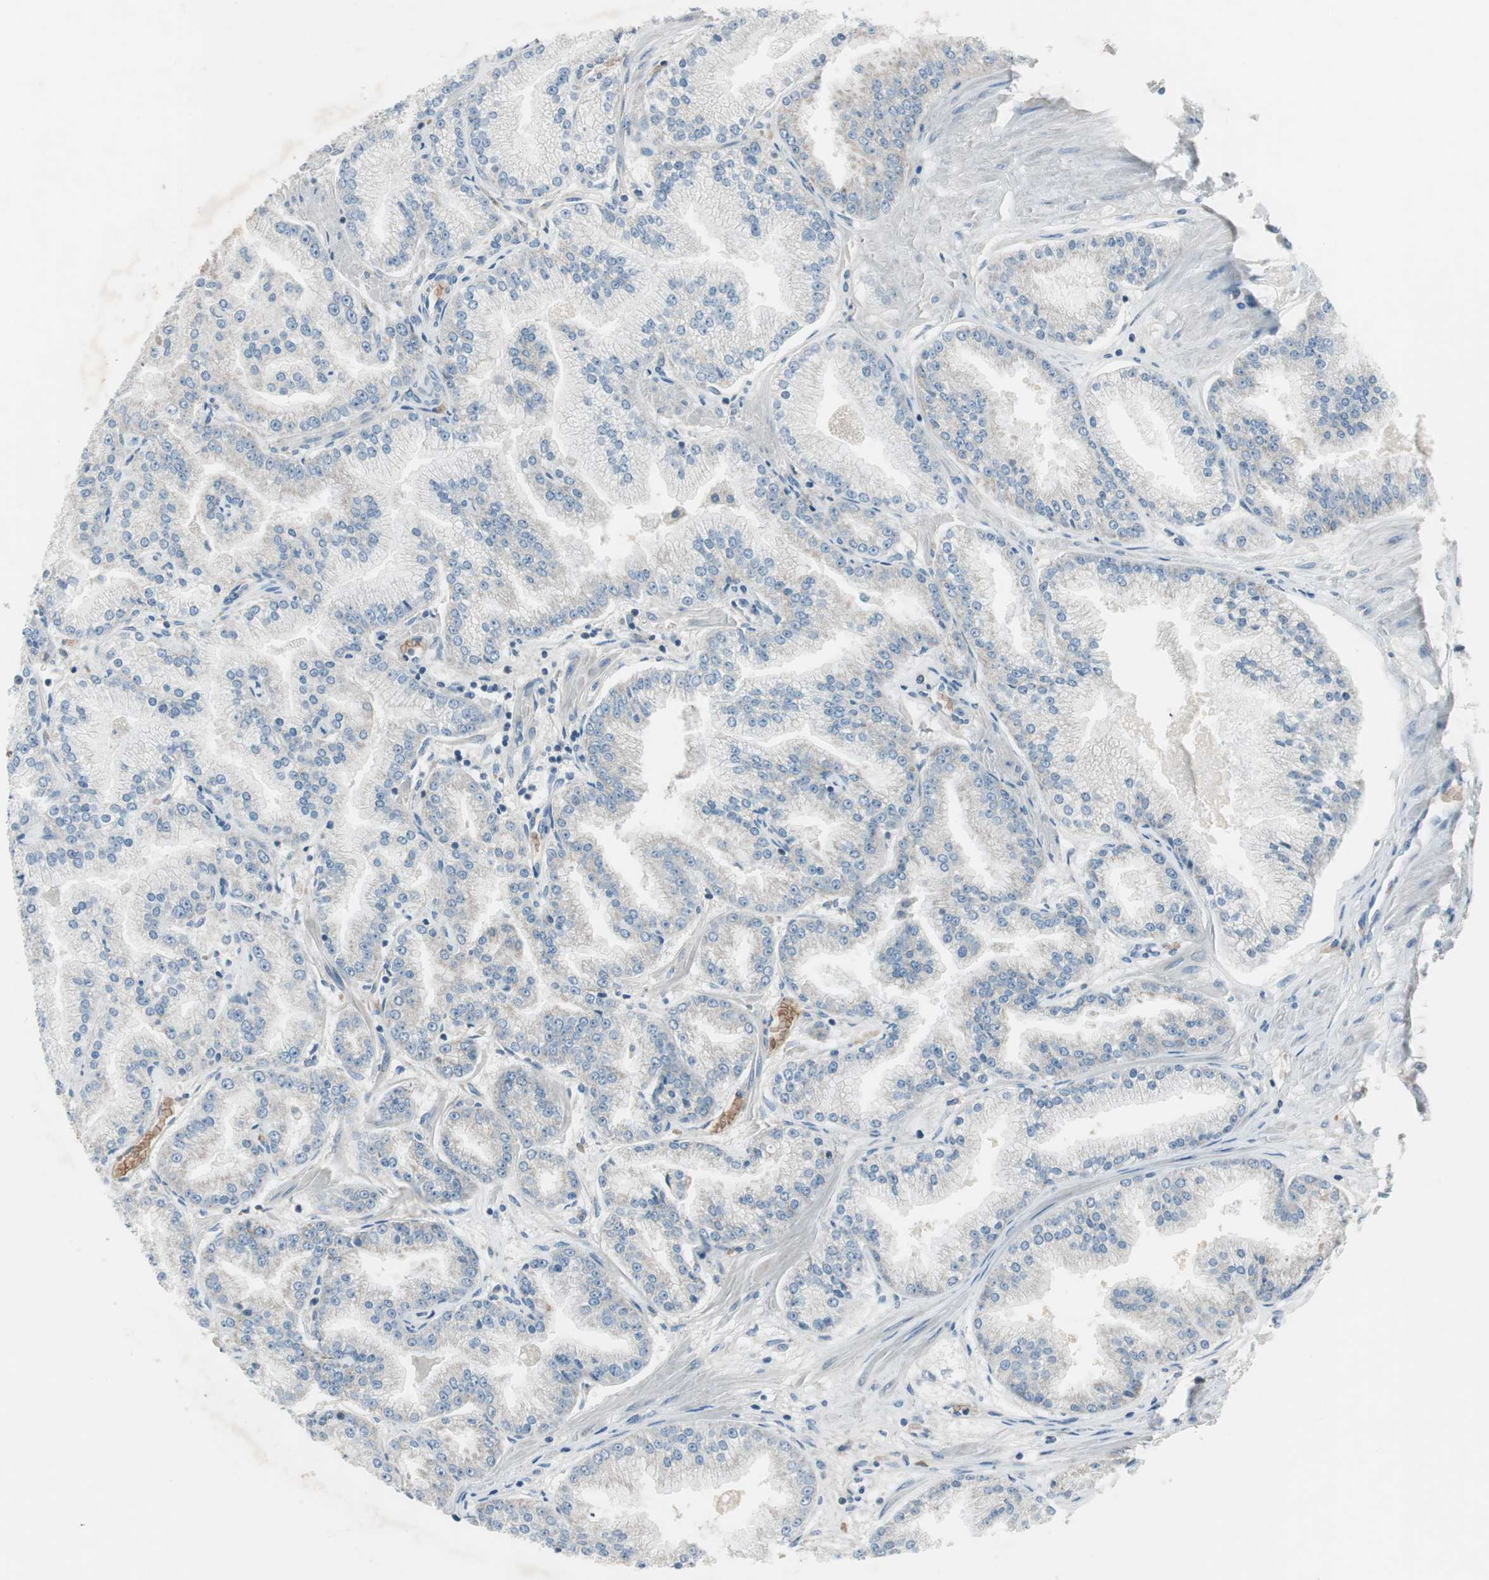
{"staining": {"intensity": "negative", "quantity": "none", "location": "none"}, "tissue": "prostate cancer", "cell_type": "Tumor cells", "image_type": "cancer", "snomed": [{"axis": "morphology", "description": "Adenocarcinoma, High grade"}, {"axis": "topography", "description": "Prostate"}], "caption": "There is no significant expression in tumor cells of prostate cancer (adenocarcinoma (high-grade)). Nuclei are stained in blue.", "gene": "GYPC", "patient": {"sex": "male", "age": 61}}